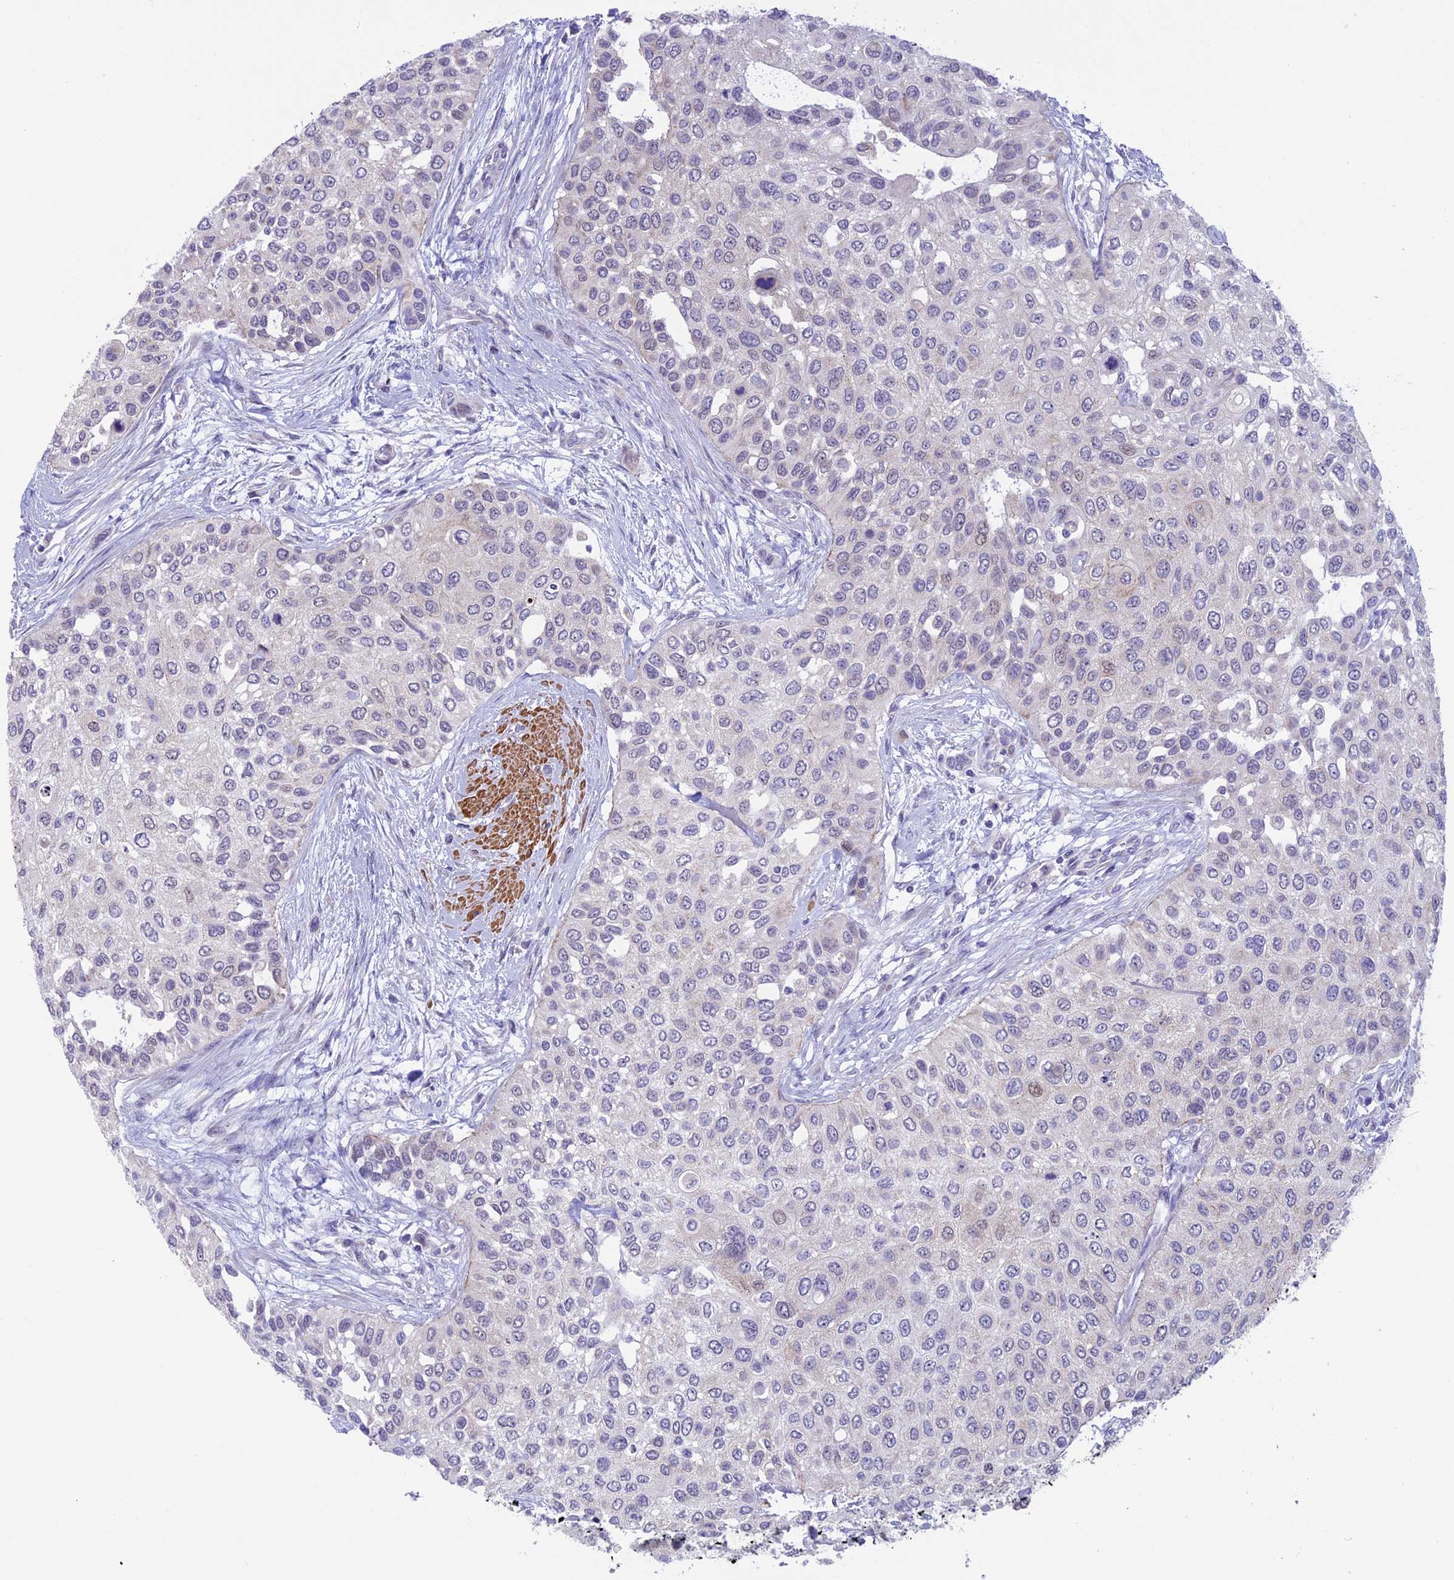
{"staining": {"intensity": "negative", "quantity": "none", "location": "none"}, "tissue": "urothelial cancer", "cell_type": "Tumor cells", "image_type": "cancer", "snomed": [{"axis": "morphology", "description": "Normal tissue, NOS"}, {"axis": "morphology", "description": "Urothelial carcinoma, High grade"}, {"axis": "topography", "description": "Vascular tissue"}, {"axis": "topography", "description": "Urinary bladder"}], "caption": "Immunohistochemistry (IHC) micrograph of neoplastic tissue: urothelial cancer stained with DAB demonstrates no significant protein positivity in tumor cells. (Brightfield microscopy of DAB (3,3'-diaminobenzidine) immunohistochemistry at high magnification).", "gene": "IGSF6", "patient": {"sex": "female", "age": 56}}